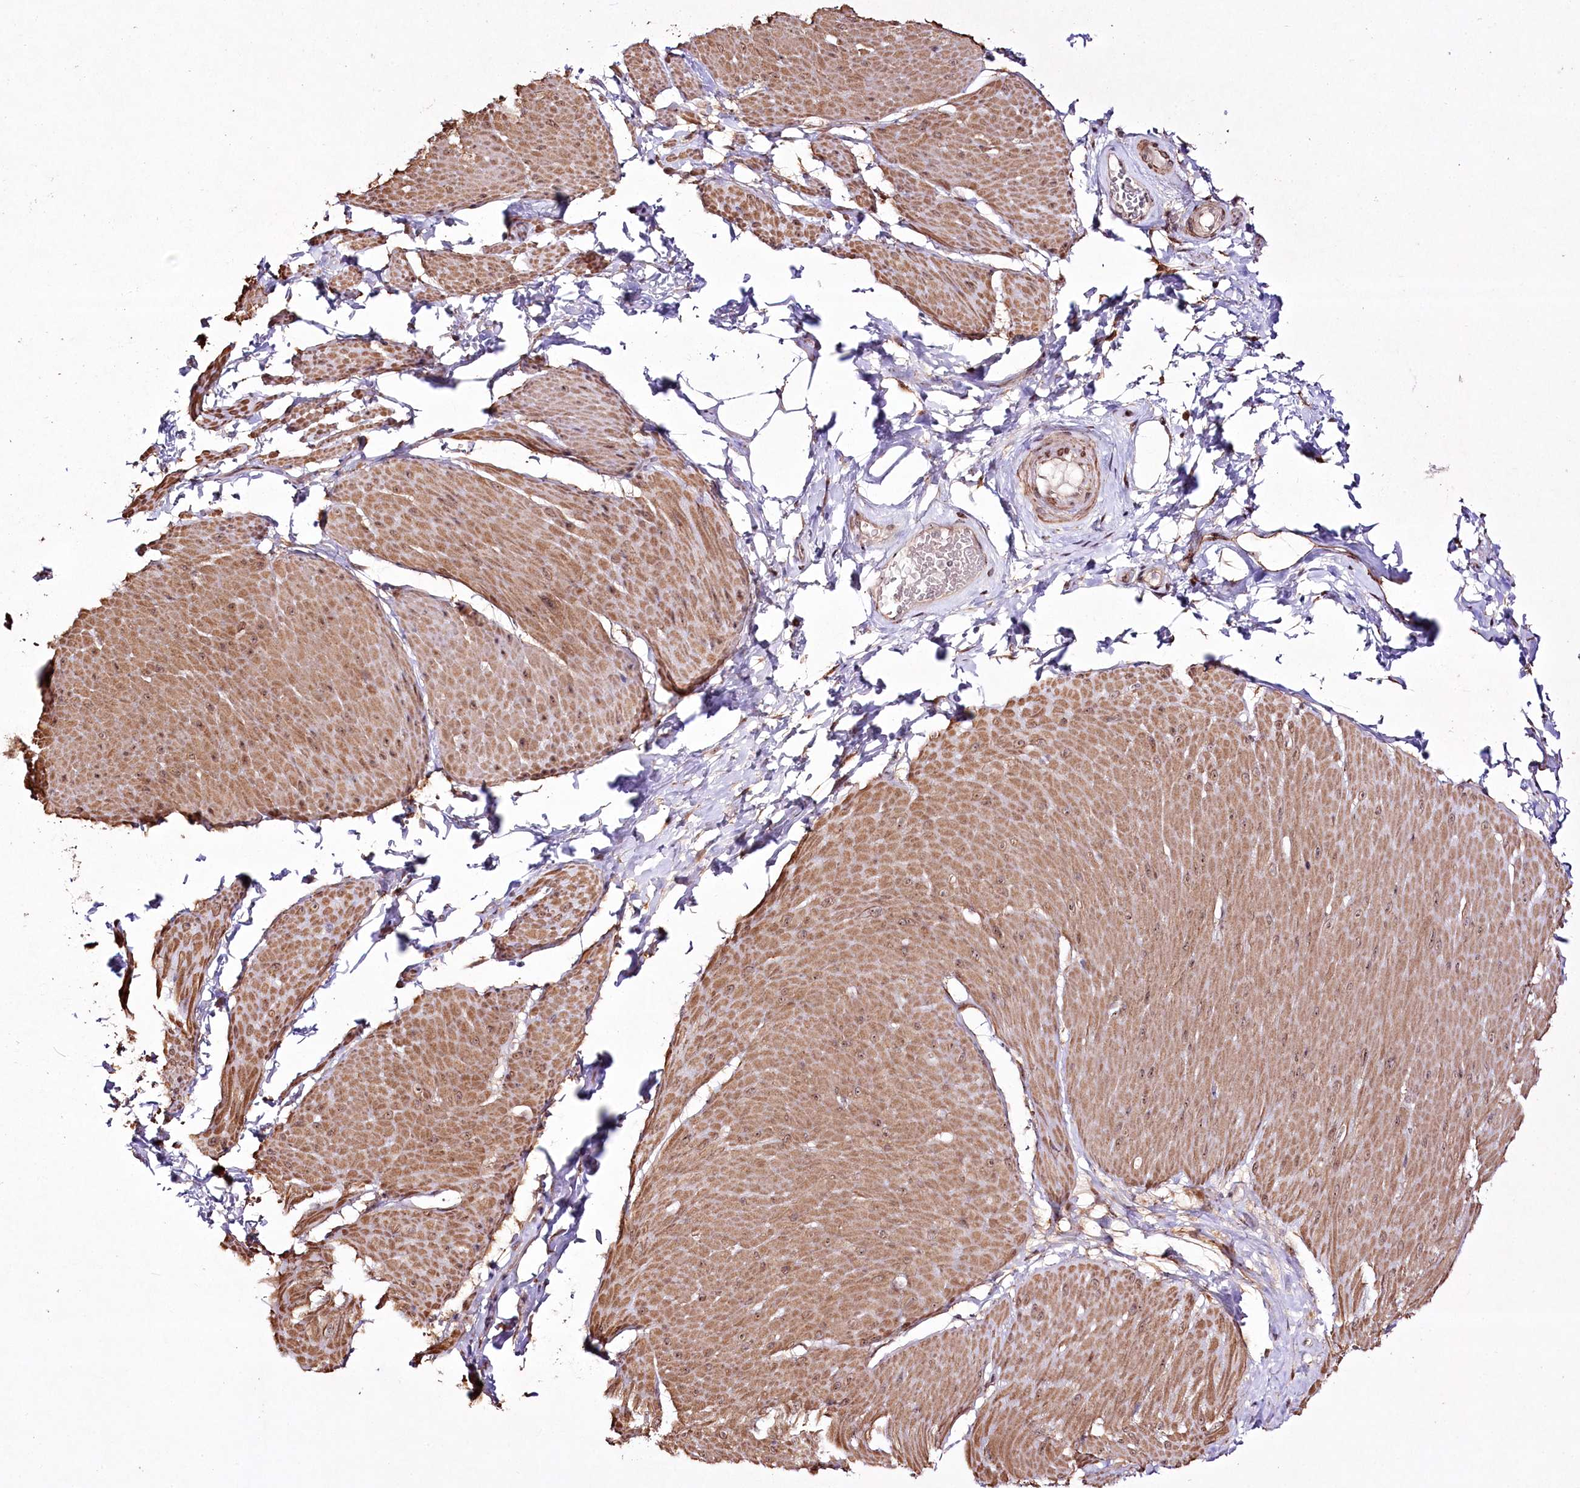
{"staining": {"intensity": "moderate", "quantity": ">75%", "location": "cytoplasmic/membranous"}, "tissue": "smooth muscle", "cell_type": "Smooth muscle cells", "image_type": "normal", "snomed": [{"axis": "morphology", "description": "Urothelial carcinoma, High grade"}, {"axis": "topography", "description": "Urinary bladder"}], "caption": "Immunohistochemical staining of unremarkable smooth muscle exhibits >75% levels of moderate cytoplasmic/membranous protein staining in about >75% of smooth muscle cells.", "gene": "CCDC59", "patient": {"sex": "male", "age": 46}}